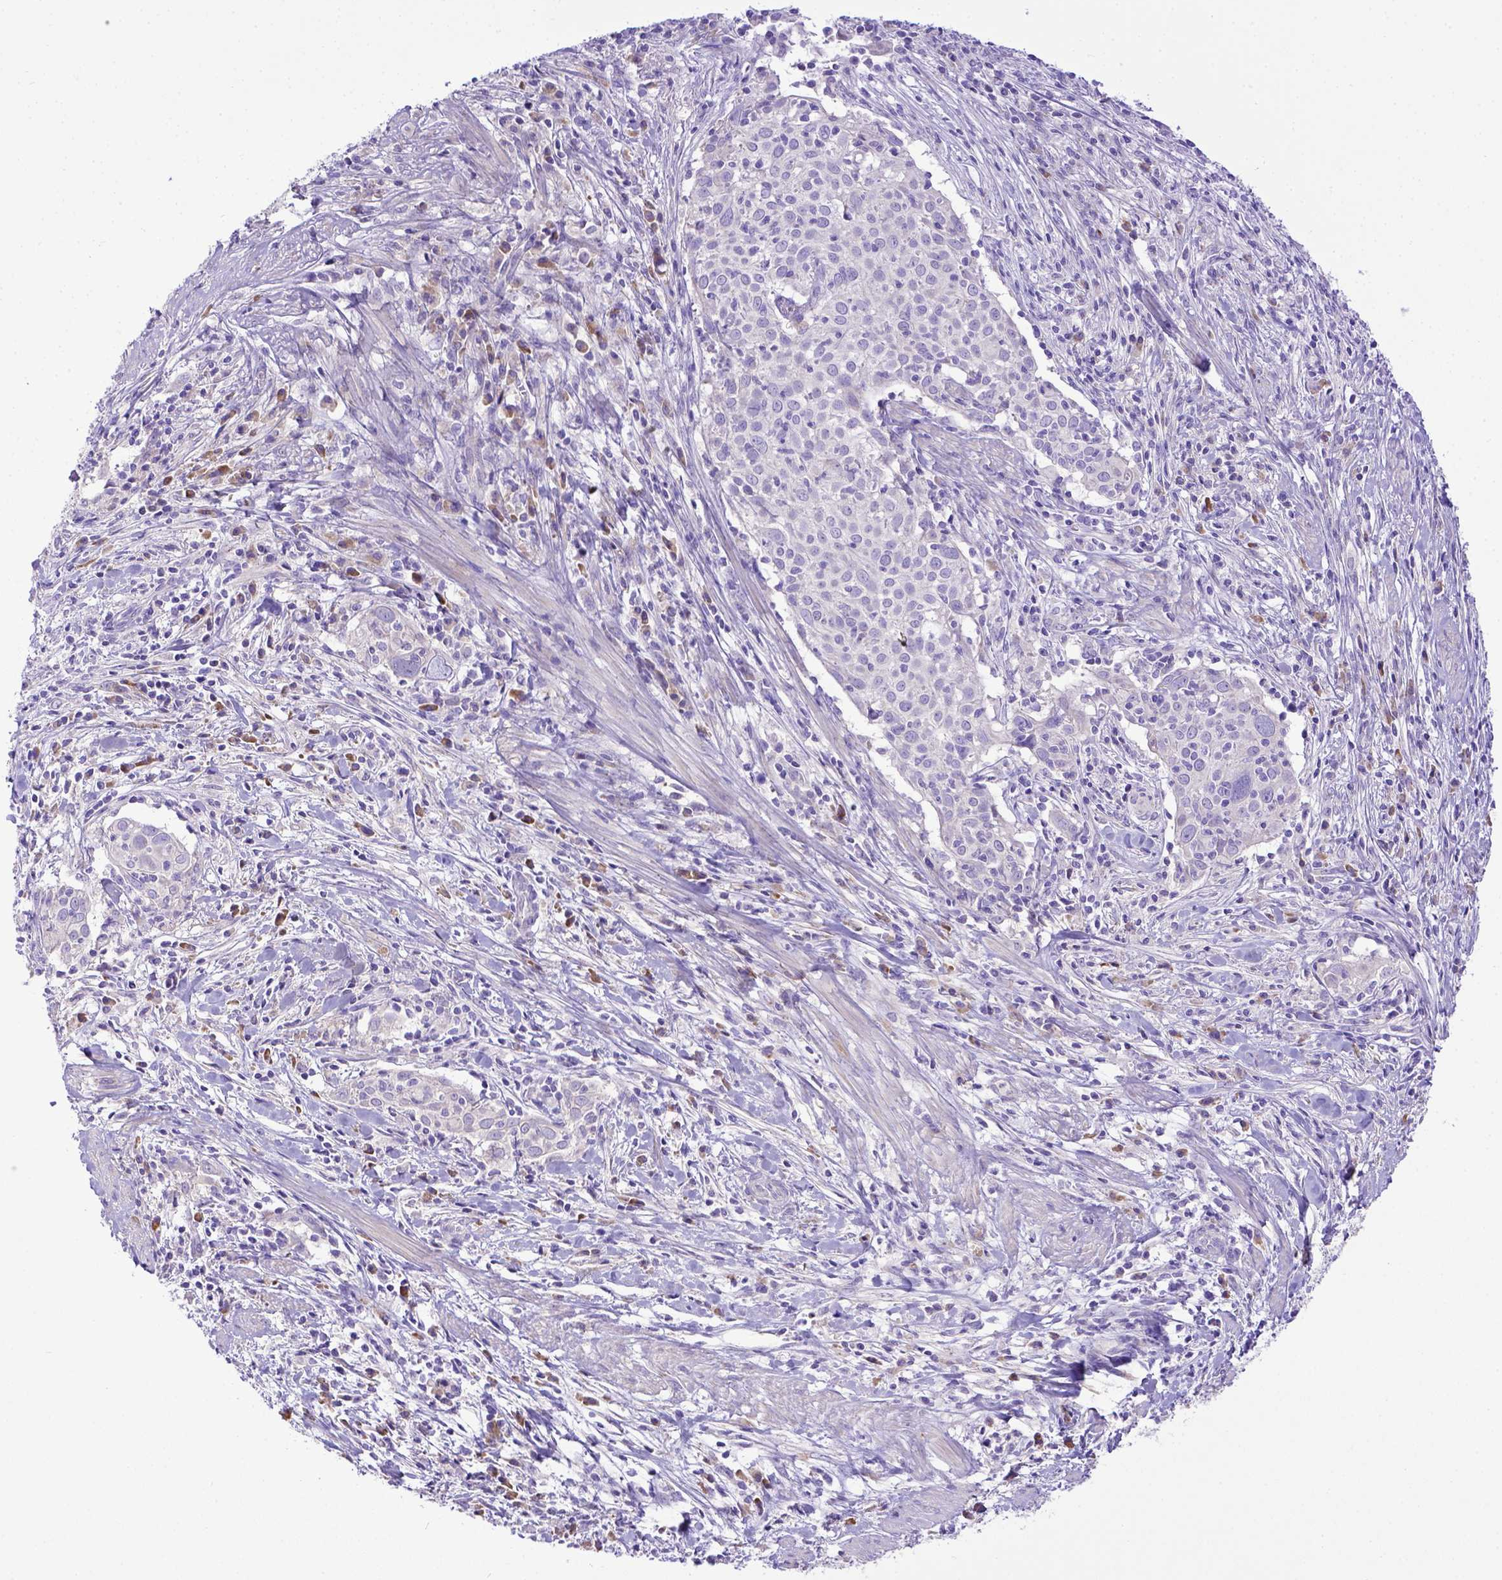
{"staining": {"intensity": "negative", "quantity": "none", "location": "none"}, "tissue": "cervical cancer", "cell_type": "Tumor cells", "image_type": "cancer", "snomed": [{"axis": "morphology", "description": "Squamous cell carcinoma, NOS"}, {"axis": "topography", "description": "Cervix"}], "caption": "Immunohistochemistry (IHC) histopathology image of human cervical squamous cell carcinoma stained for a protein (brown), which reveals no expression in tumor cells.", "gene": "CFAP300", "patient": {"sex": "female", "age": 39}}